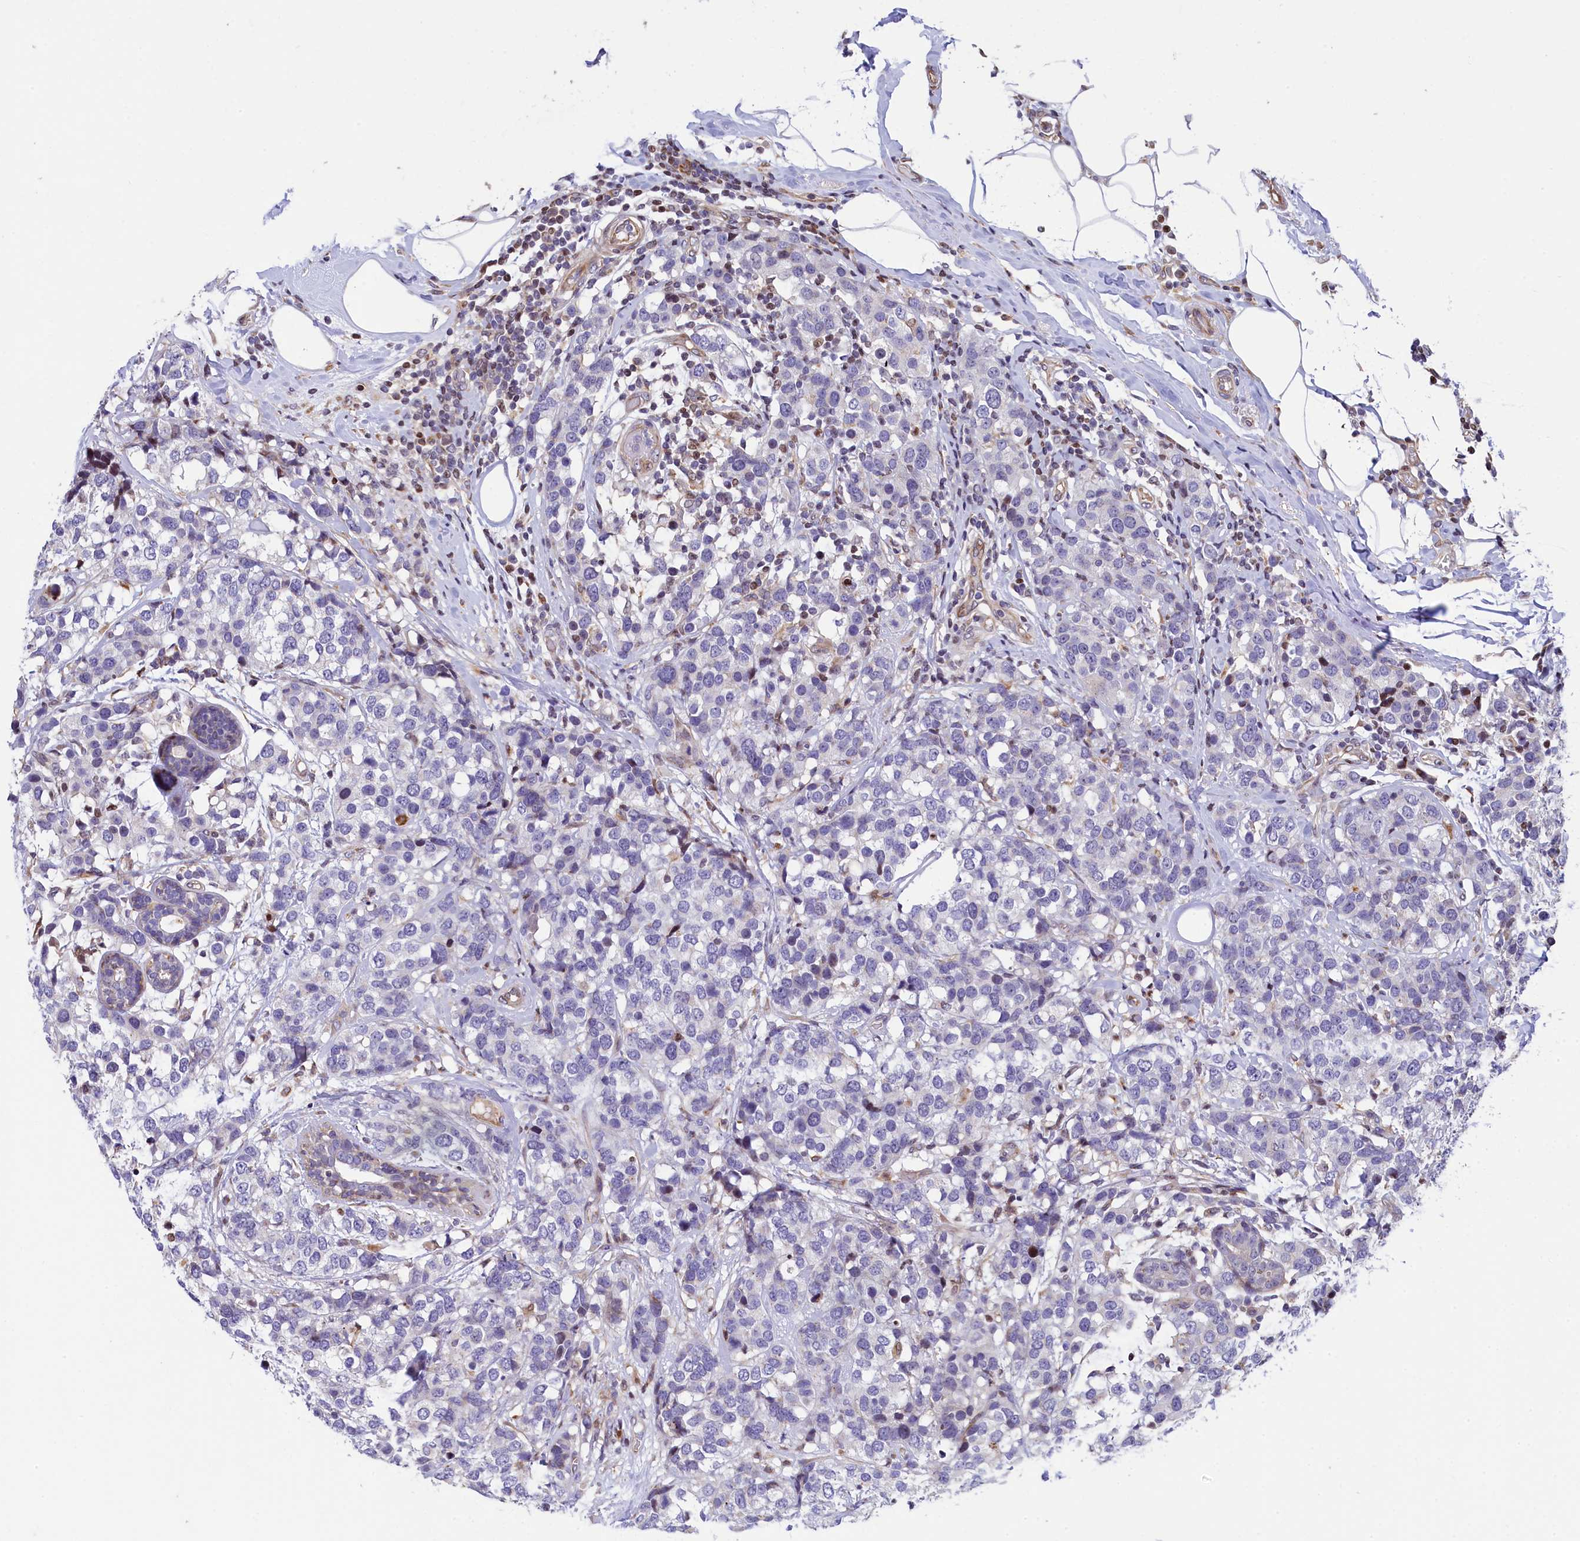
{"staining": {"intensity": "negative", "quantity": "none", "location": "none"}, "tissue": "breast cancer", "cell_type": "Tumor cells", "image_type": "cancer", "snomed": [{"axis": "morphology", "description": "Lobular carcinoma"}, {"axis": "topography", "description": "Breast"}], "caption": "A micrograph of human lobular carcinoma (breast) is negative for staining in tumor cells.", "gene": "TGDS", "patient": {"sex": "female", "age": 59}}